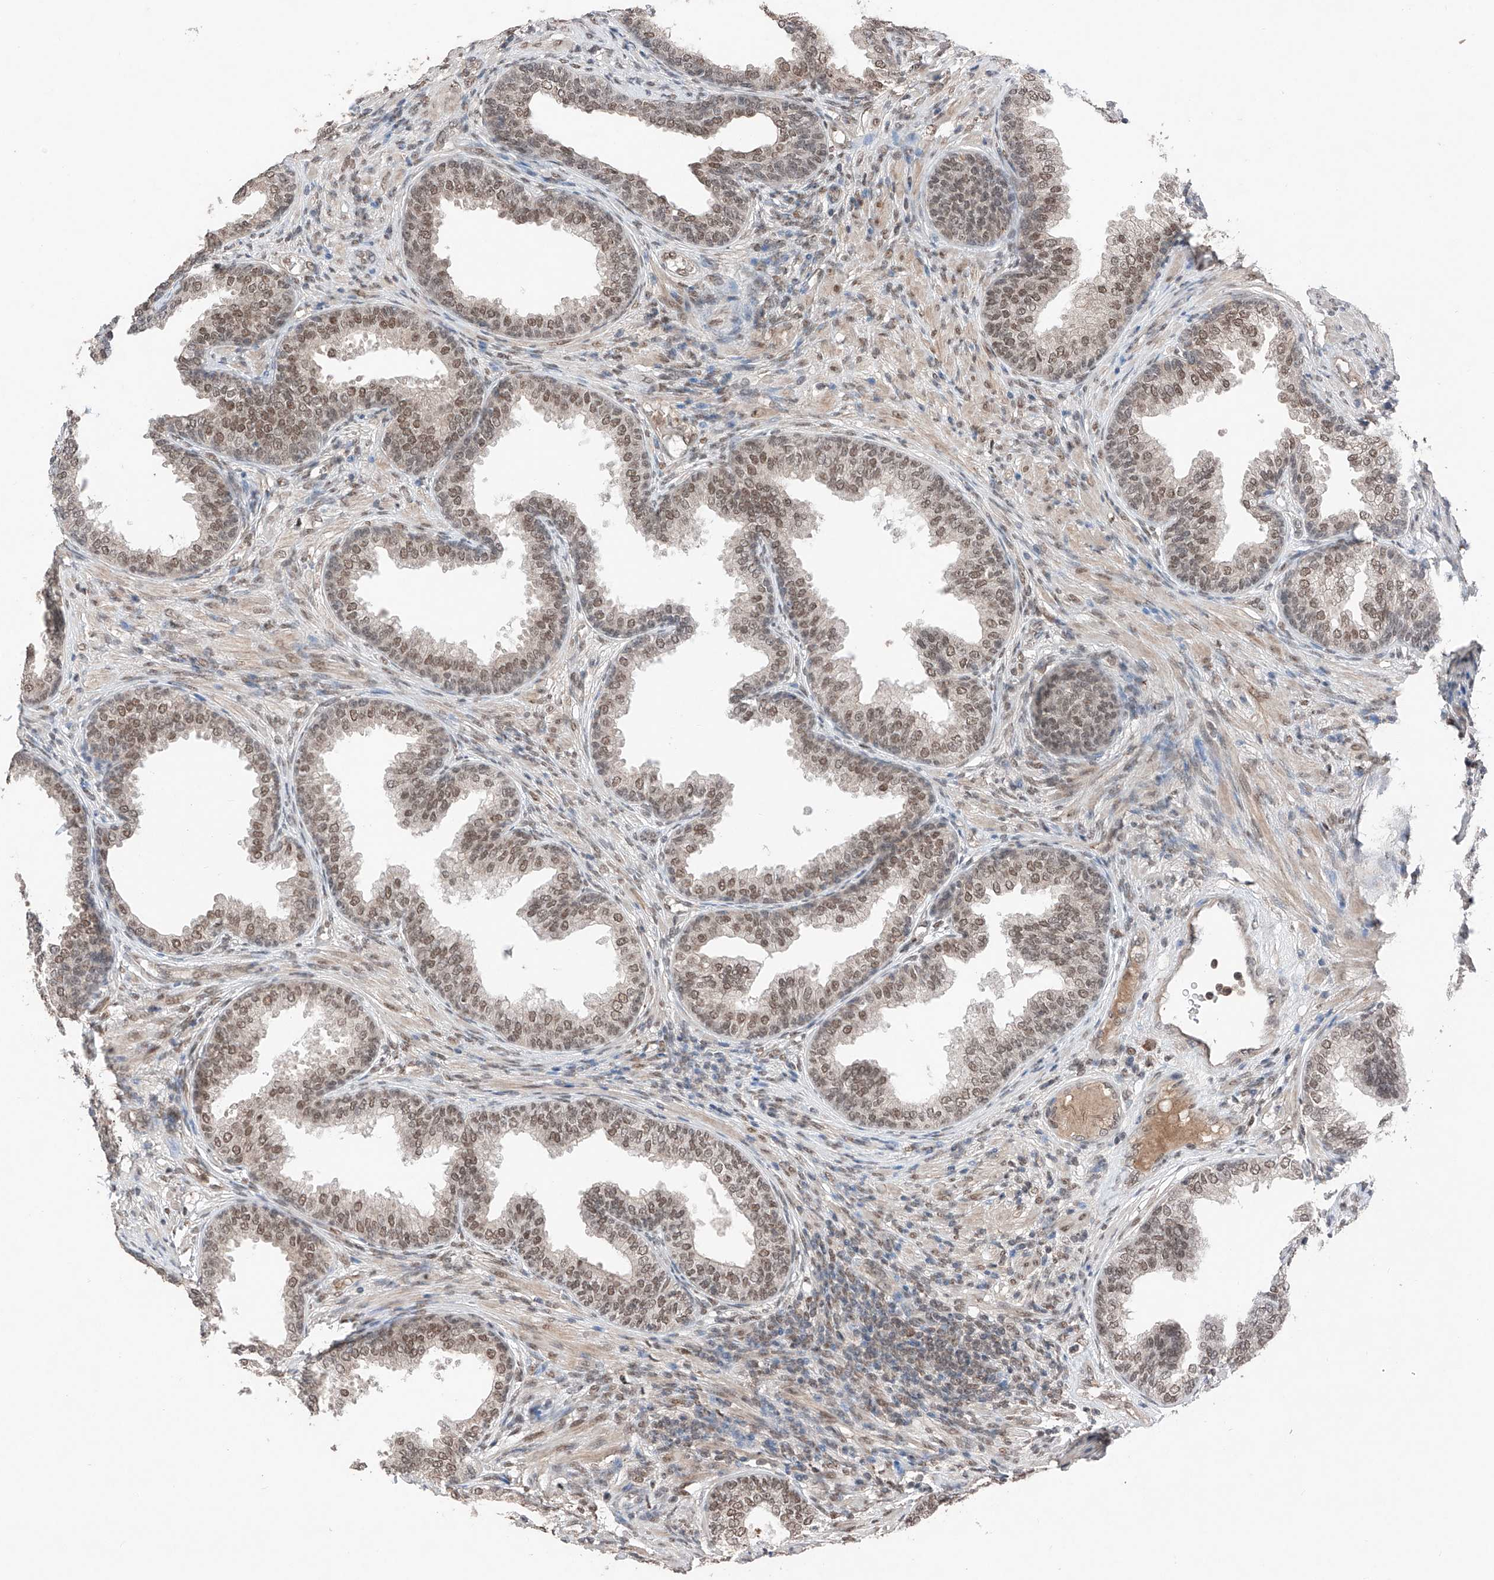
{"staining": {"intensity": "moderate", "quantity": ">75%", "location": "nuclear"}, "tissue": "prostate", "cell_type": "Glandular cells", "image_type": "normal", "snomed": [{"axis": "morphology", "description": "Normal tissue, NOS"}, {"axis": "topography", "description": "Prostate"}], "caption": "A histopathology image of prostate stained for a protein exhibits moderate nuclear brown staining in glandular cells.", "gene": "TBX4", "patient": {"sex": "male", "age": 76}}